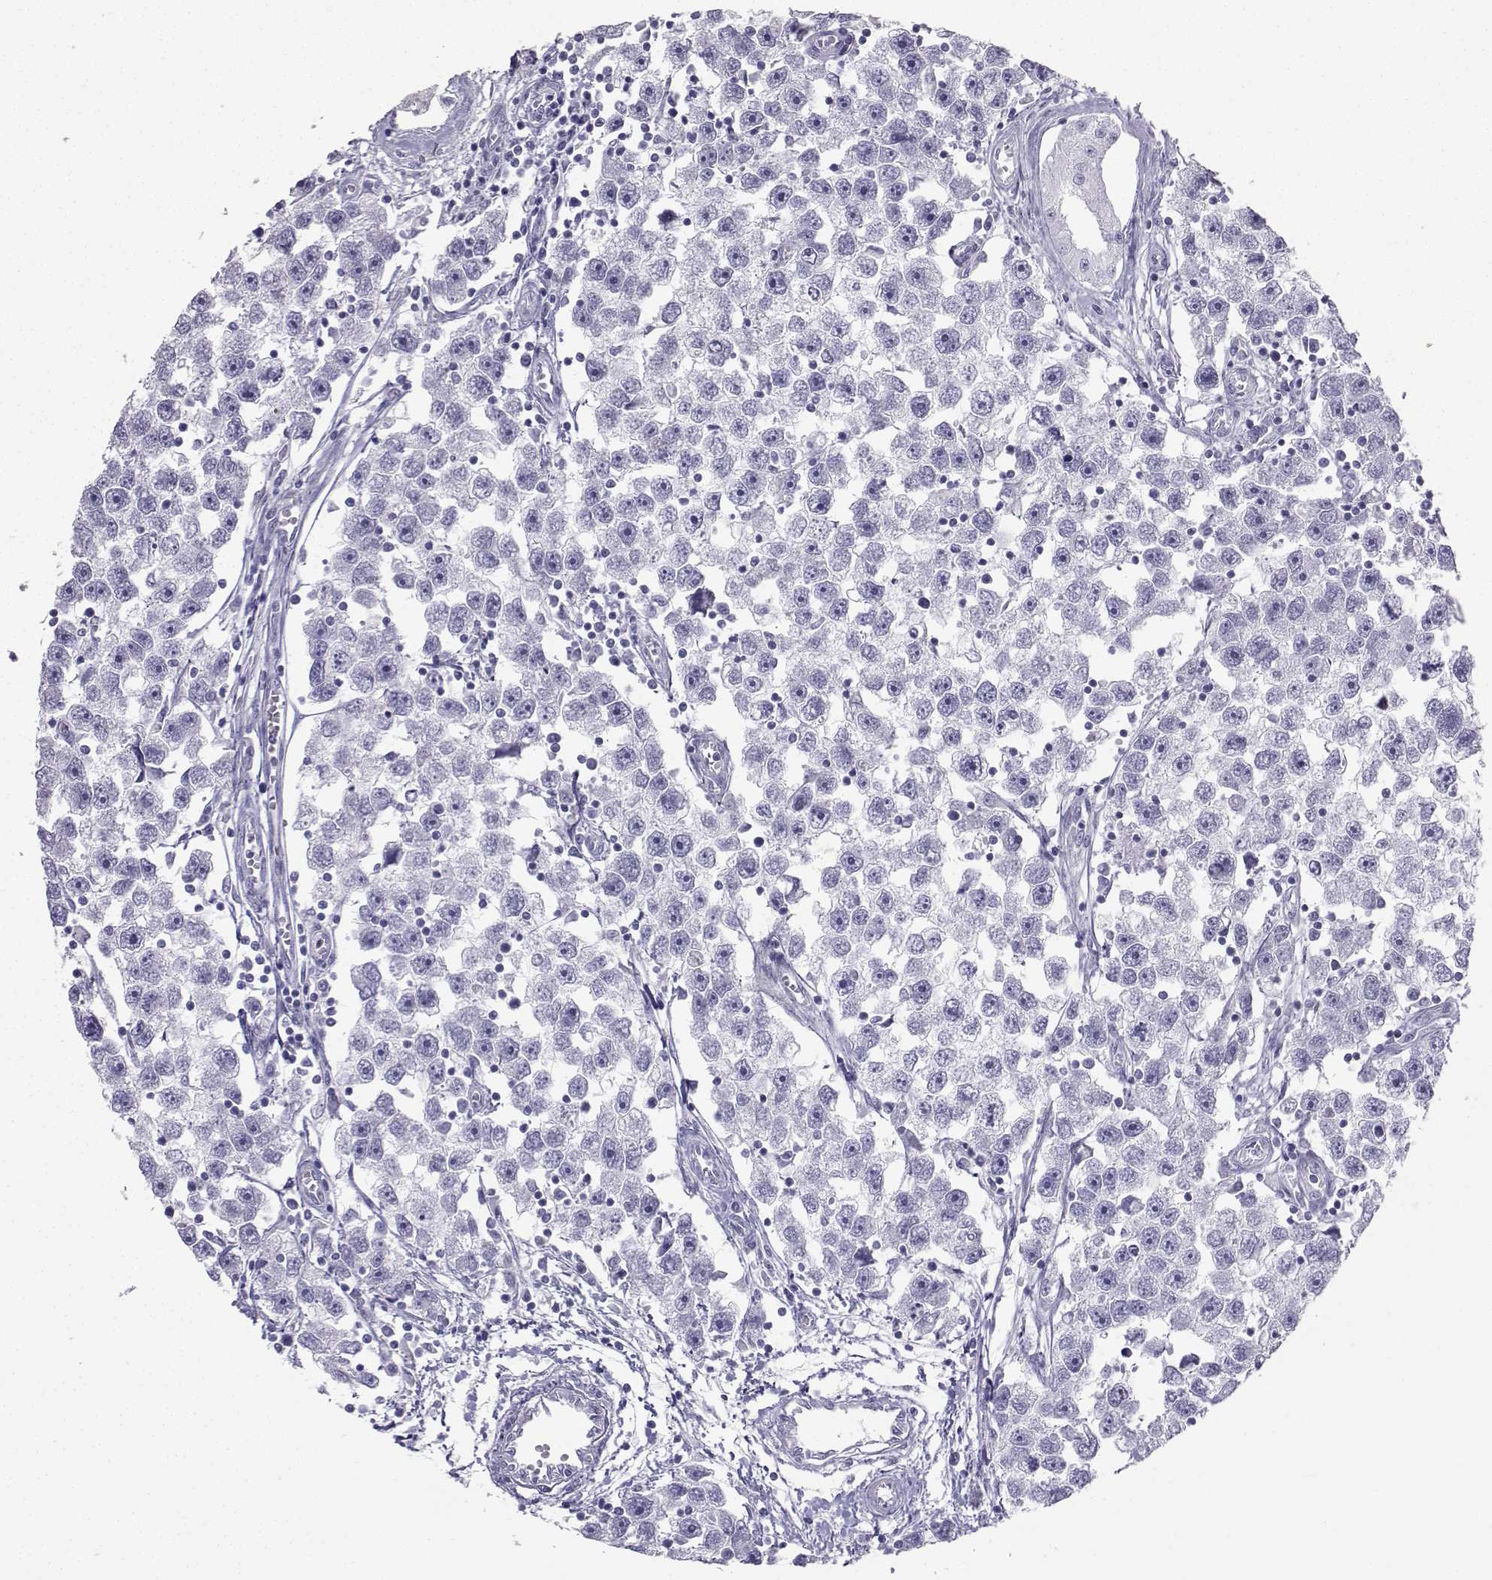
{"staining": {"intensity": "negative", "quantity": "none", "location": "none"}, "tissue": "testis cancer", "cell_type": "Tumor cells", "image_type": "cancer", "snomed": [{"axis": "morphology", "description": "Seminoma, NOS"}, {"axis": "topography", "description": "Testis"}], "caption": "Protein analysis of testis seminoma exhibits no significant positivity in tumor cells.", "gene": "IQCD", "patient": {"sex": "male", "age": 30}}